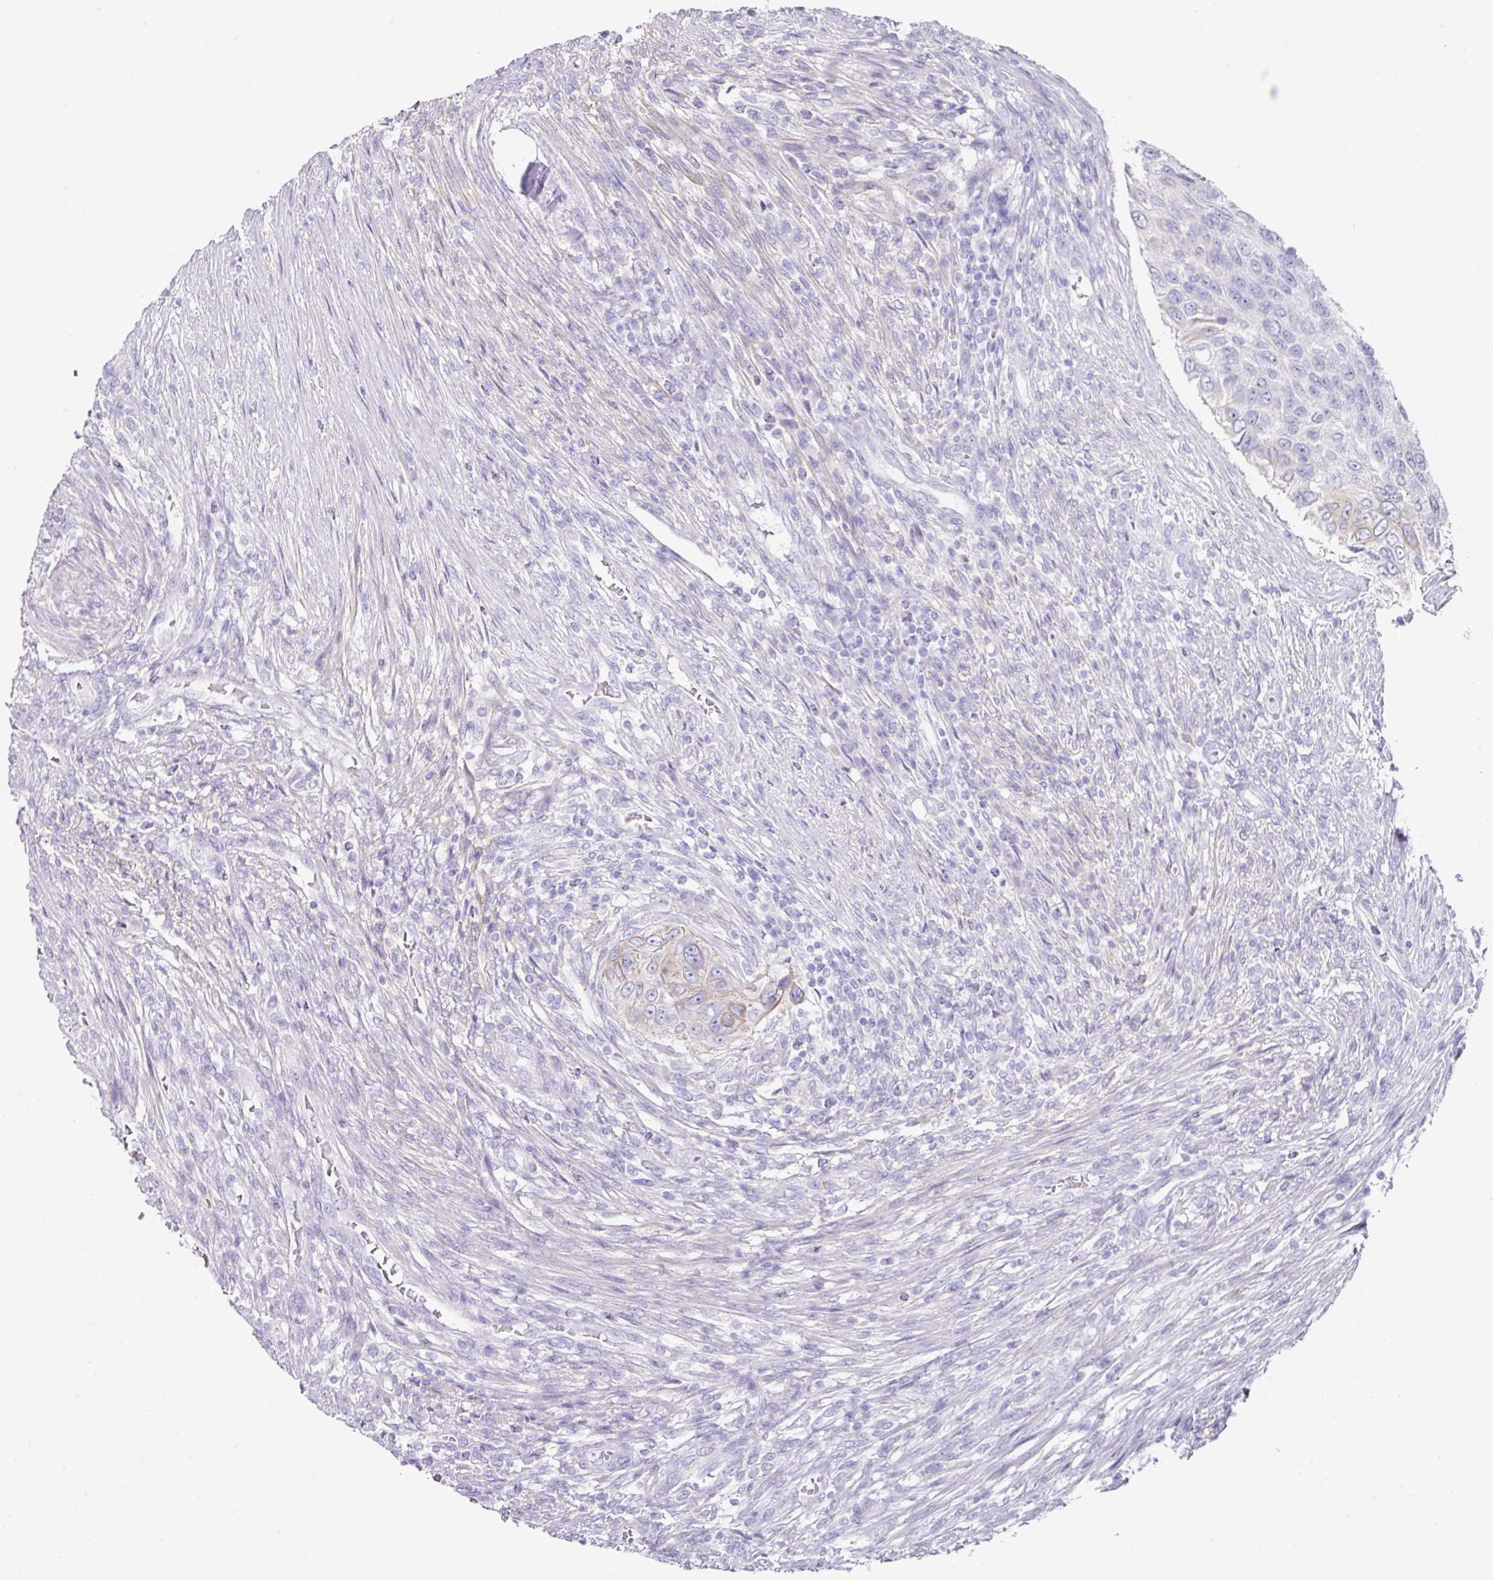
{"staining": {"intensity": "negative", "quantity": "none", "location": "none"}, "tissue": "urothelial cancer", "cell_type": "Tumor cells", "image_type": "cancer", "snomed": [{"axis": "morphology", "description": "Urothelial carcinoma, High grade"}, {"axis": "topography", "description": "Urinary bladder"}], "caption": "There is no significant expression in tumor cells of urothelial carcinoma (high-grade).", "gene": "TARM1", "patient": {"sex": "female", "age": 60}}